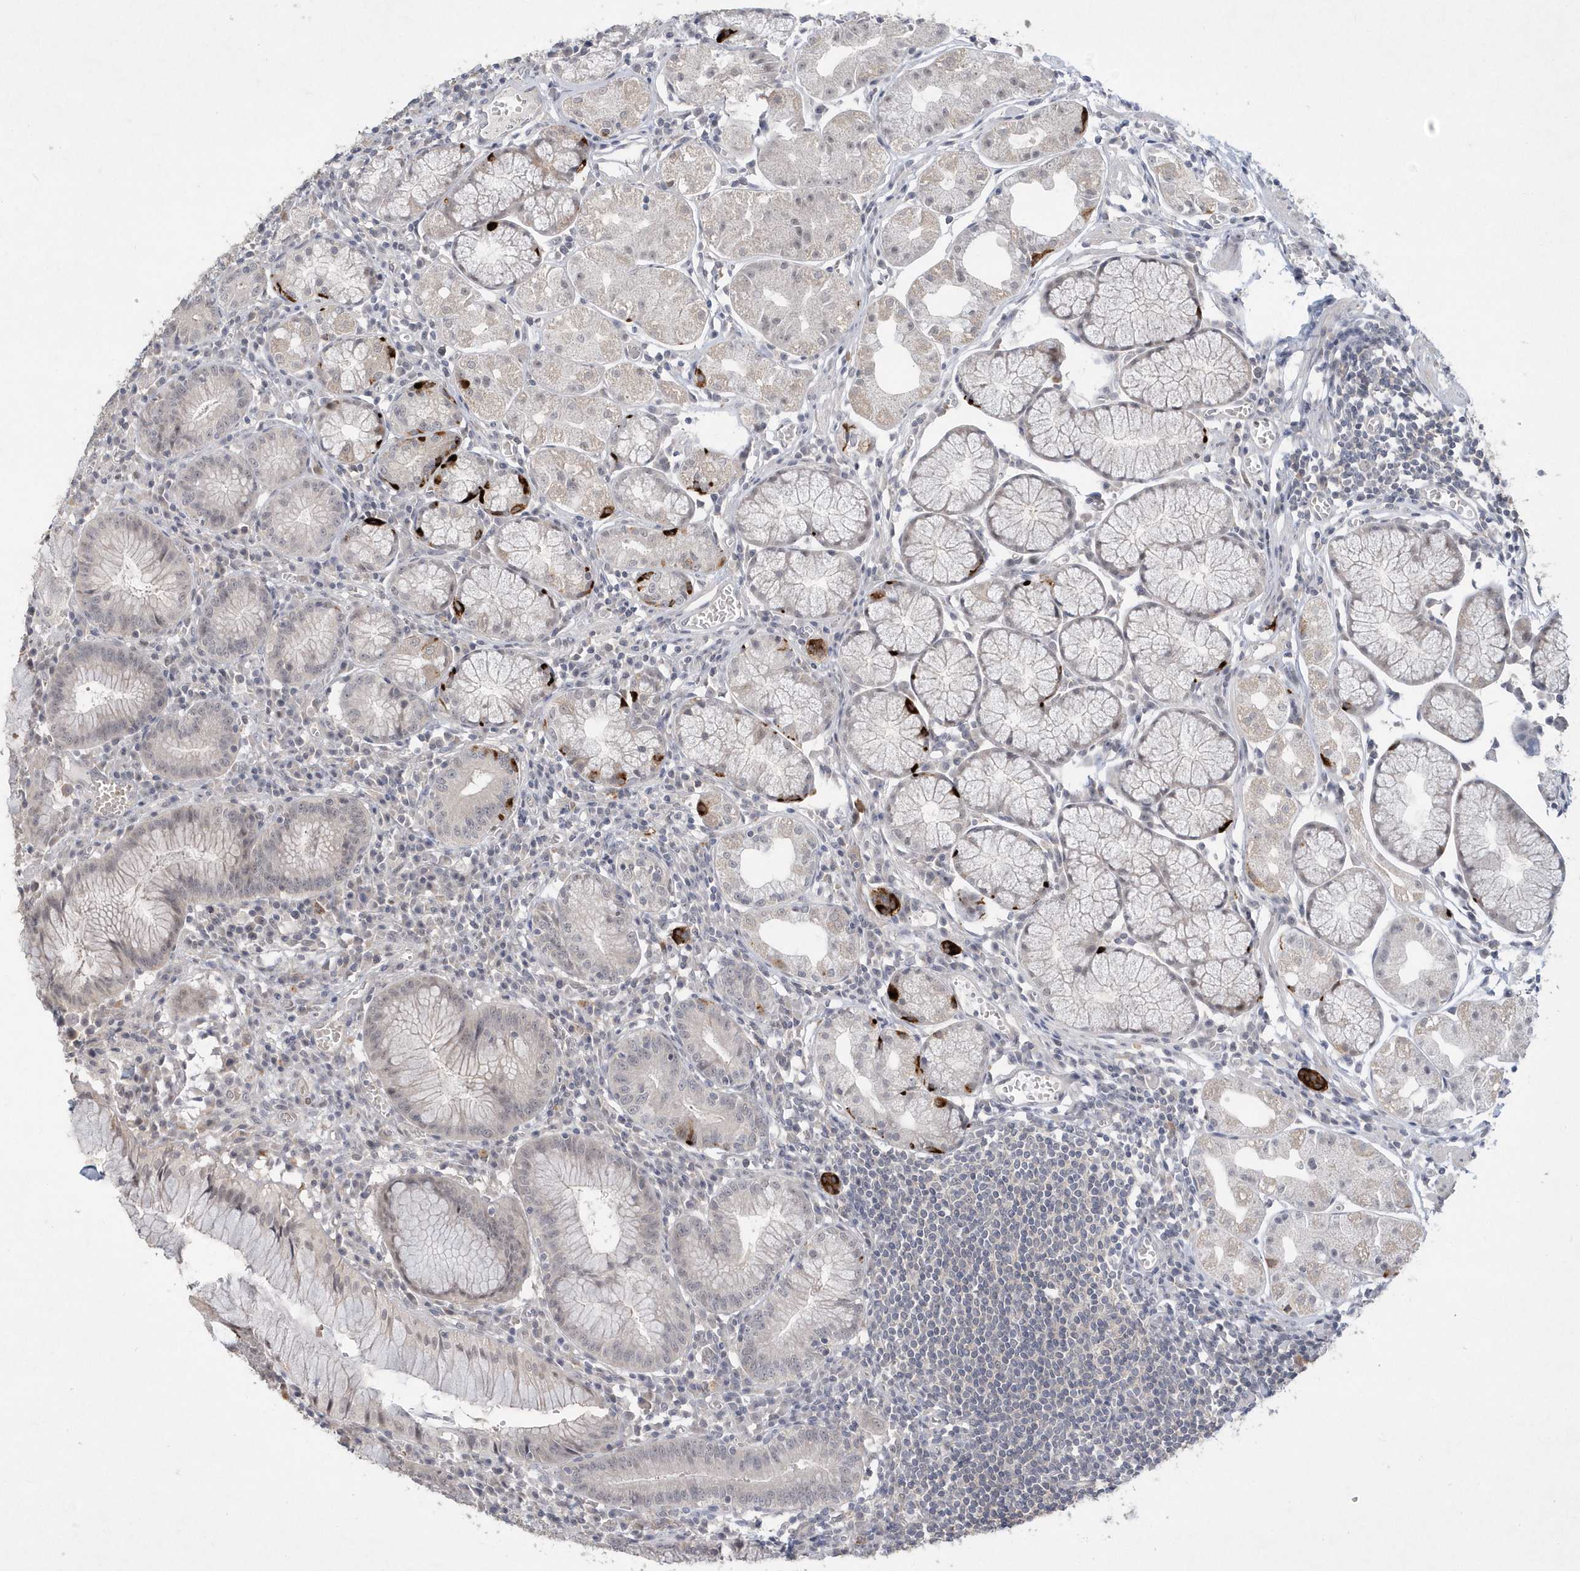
{"staining": {"intensity": "strong", "quantity": "<25%", "location": "cytoplasmic/membranous"}, "tissue": "stomach", "cell_type": "Glandular cells", "image_type": "normal", "snomed": [{"axis": "morphology", "description": "Normal tissue, NOS"}, {"axis": "topography", "description": "Stomach"}], "caption": "About <25% of glandular cells in benign human stomach demonstrate strong cytoplasmic/membranous protein expression as visualized by brown immunohistochemical staining.", "gene": "TSPEAR", "patient": {"sex": "male", "age": 55}}